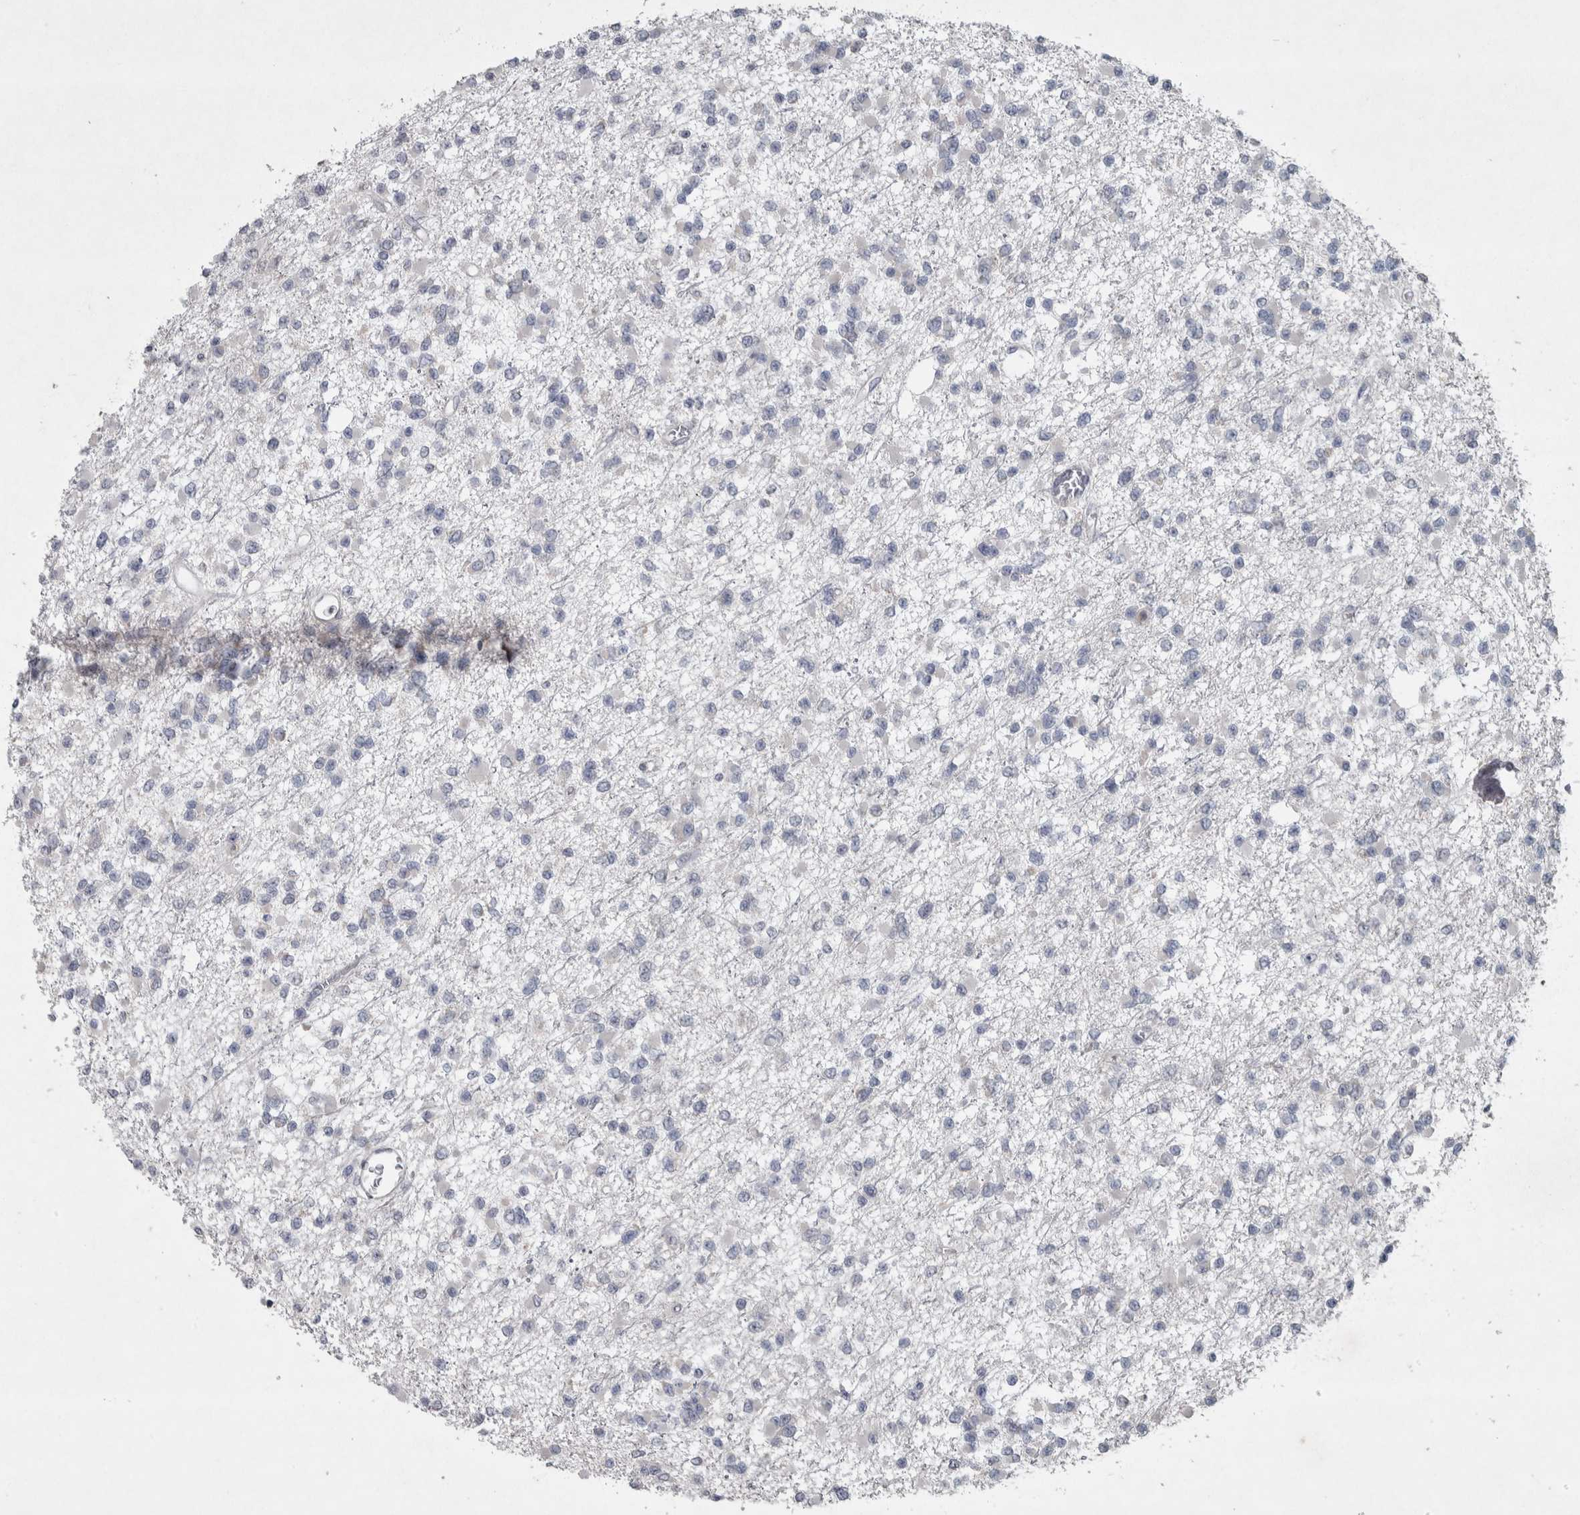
{"staining": {"intensity": "negative", "quantity": "none", "location": "none"}, "tissue": "glioma", "cell_type": "Tumor cells", "image_type": "cancer", "snomed": [{"axis": "morphology", "description": "Glioma, malignant, Low grade"}, {"axis": "topography", "description": "Brain"}], "caption": "Protein analysis of glioma reveals no significant expression in tumor cells. Nuclei are stained in blue.", "gene": "SRP68", "patient": {"sex": "female", "age": 22}}